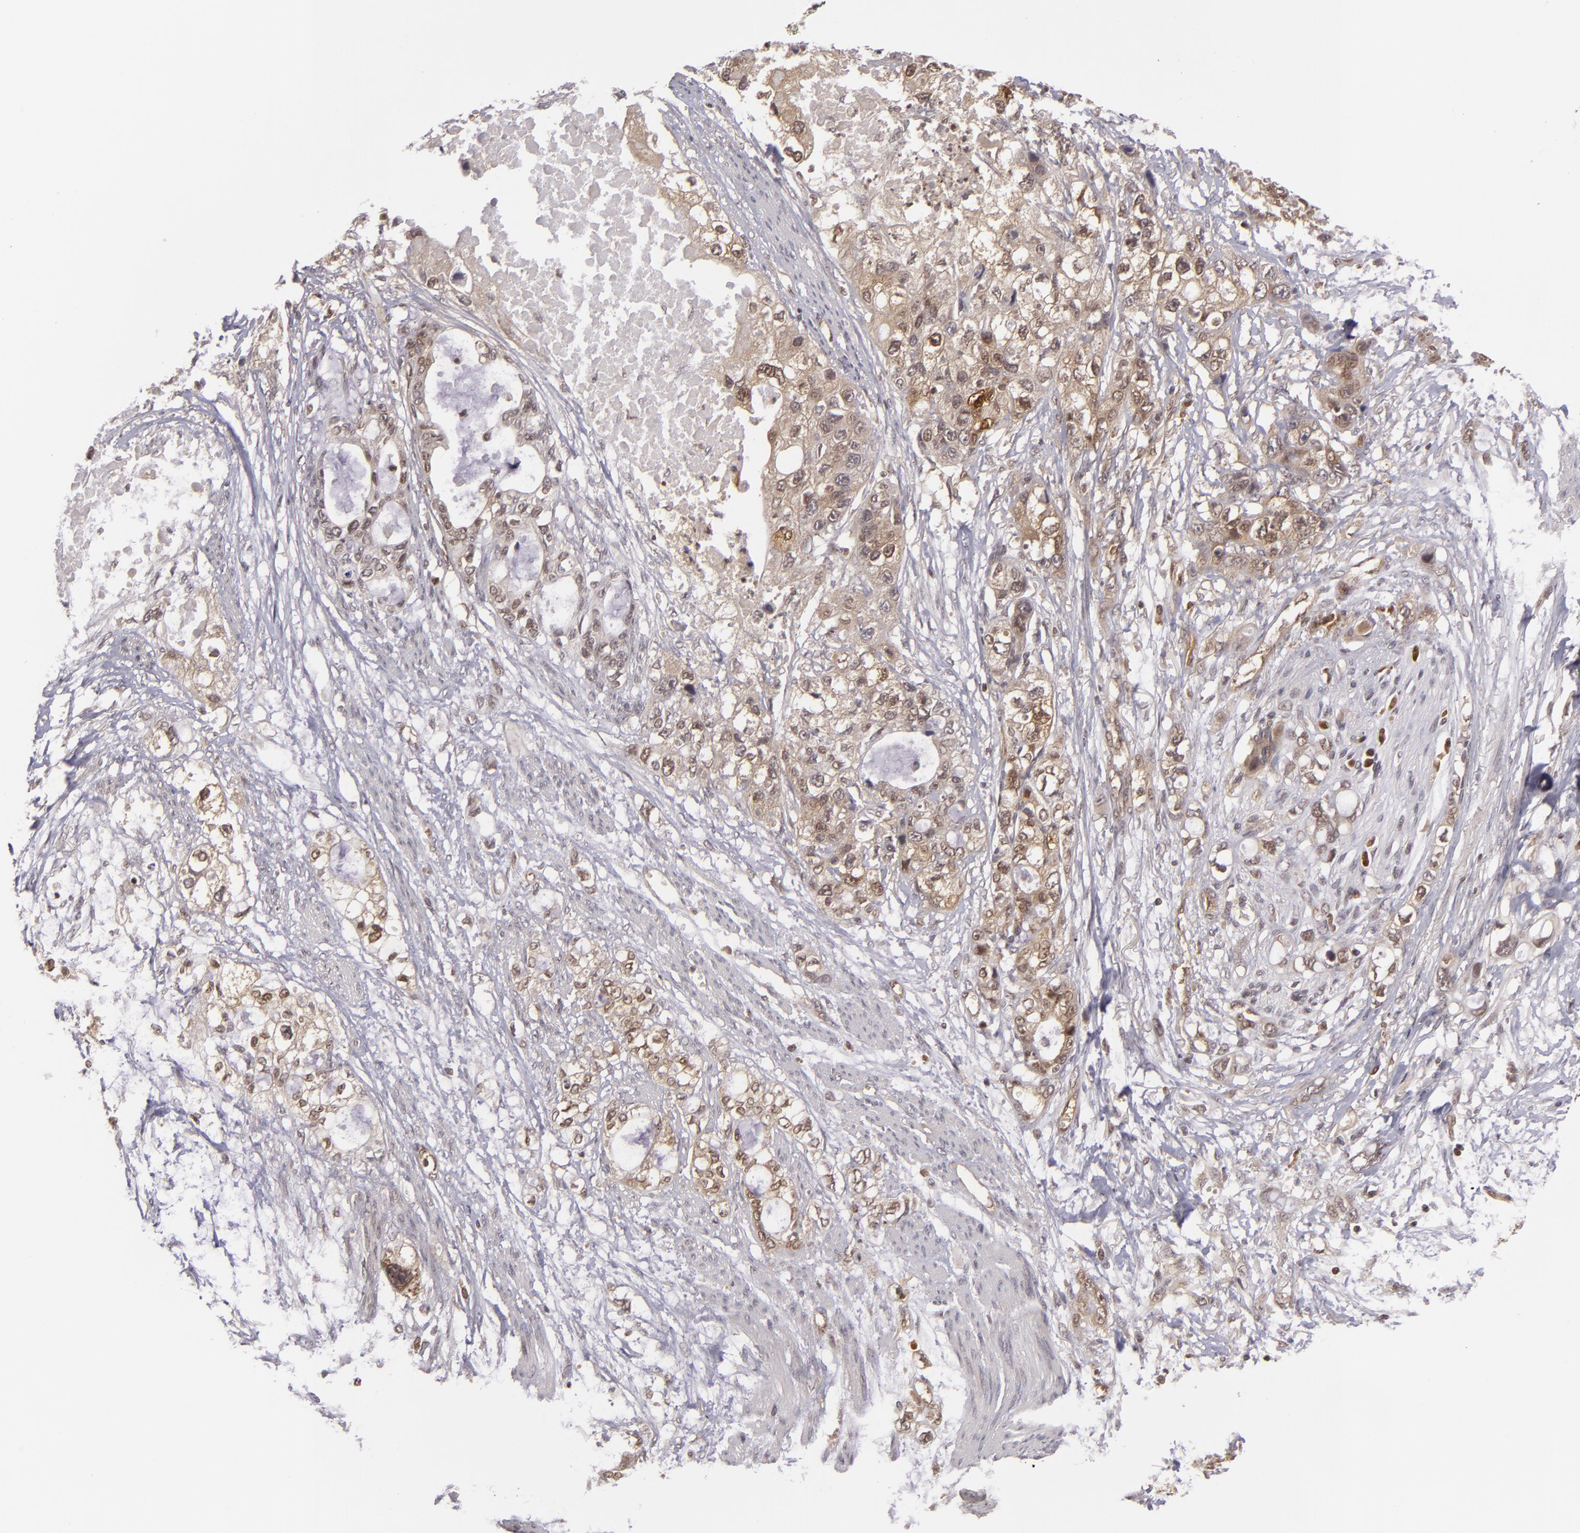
{"staining": {"intensity": "weak", "quantity": ">75%", "location": "cytoplasmic/membranous"}, "tissue": "stomach cancer", "cell_type": "Tumor cells", "image_type": "cancer", "snomed": [{"axis": "morphology", "description": "Adenocarcinoma, NOS"}, {"axis": "topography", "description": "Stomach, upper"}], "caption": "Weak cytoplasmic/membranous staining for a protein is seen in approximately >75% of tumor cells of stomach cancer using immunohistochemistry.", "gene": "ZBTB33", "patient": {"sex": "female", "age": 52}}